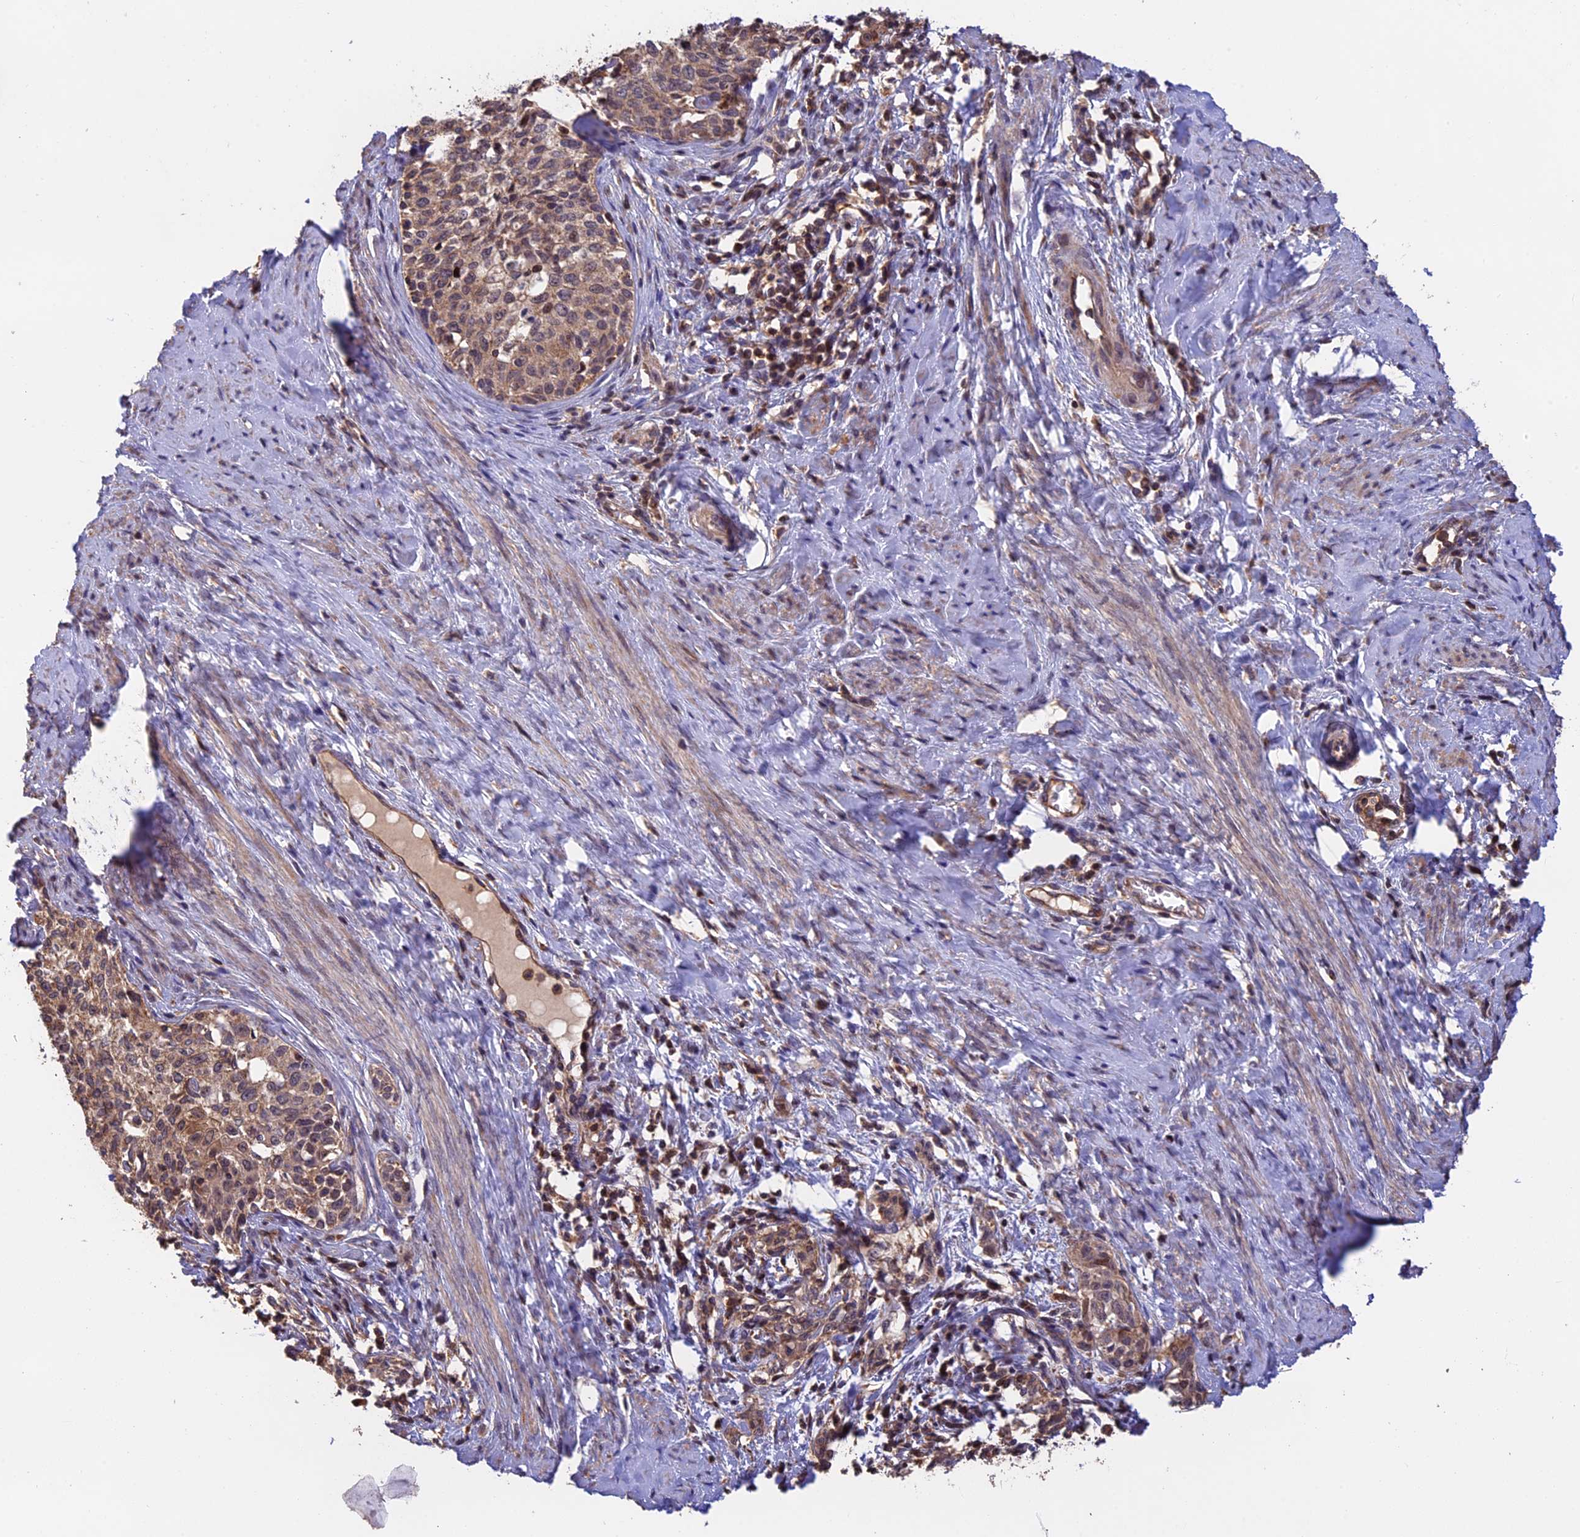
{"staining": {"intensity": "moderate", "quantity": ">75%", "location": "cytoplasmic/membranous"}, "tissue": "cervical cancer", "cell_type": "Tumor cells", "image_type": "cancer", "snomed": [{"axis": "morphology", "description": "Squamous cell carcinoma, NOS"}, {"axis": "morphology", "description": "Adenocarcinoma, NOS"}, {"axis": "topography", "description": "Cervix"}], "caption": "Cervical cancer stained with a protein marker demonstrates moderate staining in tumor cells.", "gene": "PKD2L2", "patient": {"sex": "female", "age": 52}}